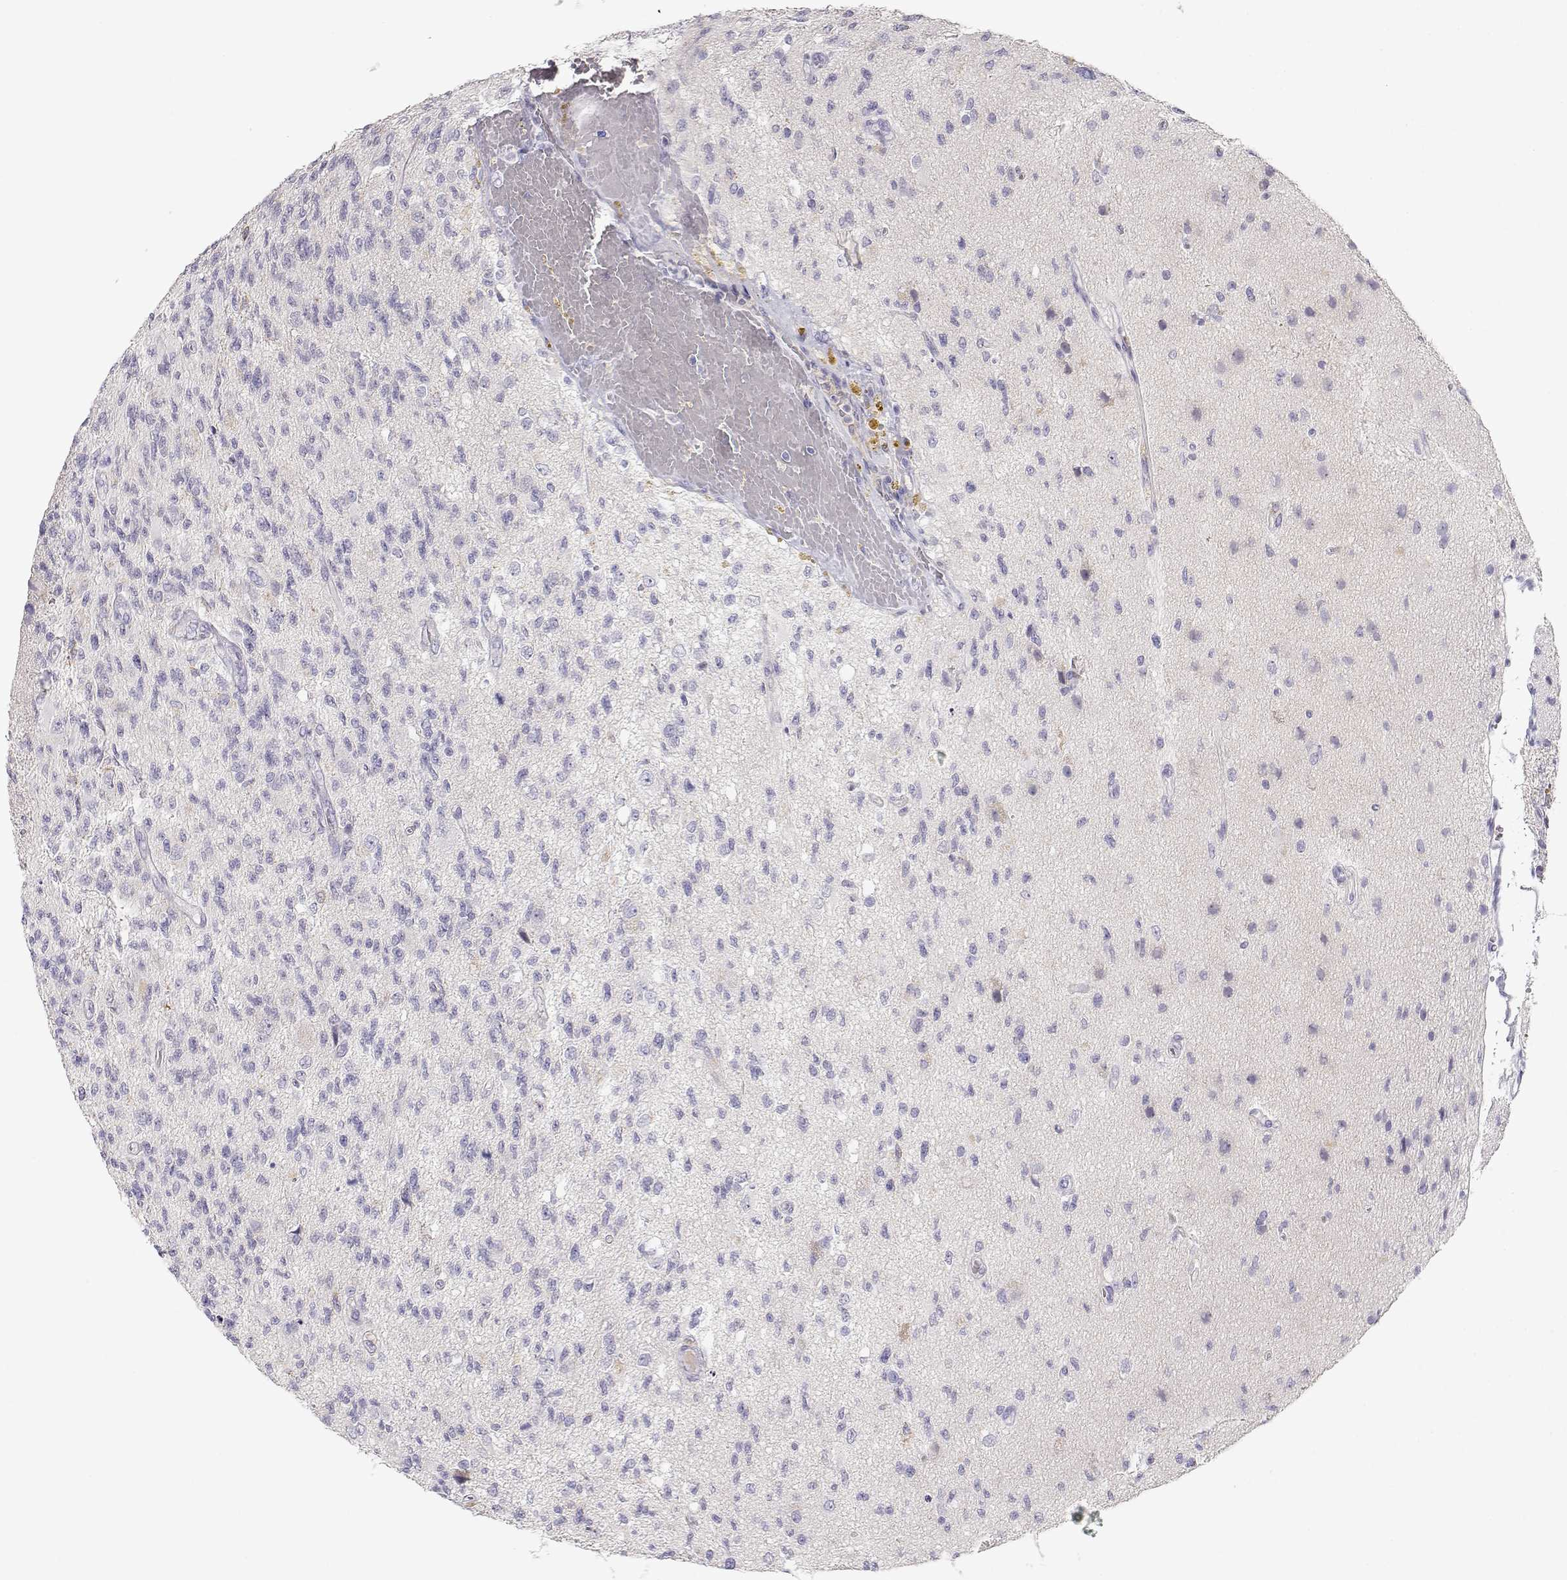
{"staining": {"intensity": "negative", "quantity": "none", "location": "none"}, "tissue": "glioma", "cell_type": "Tumor cells", "image_type": "cancer", "snomed": [{"axis": "morphology", "description": "Glioma, malignant, High grade"}, {"axis": "topography", "description": "Brain"}], "caption": "This is an immunohistochemistry image of human glioma. There is no staining in tumor cells.", "gene": "CDHR1", "patient": {"sex": "male", "age": 56}}